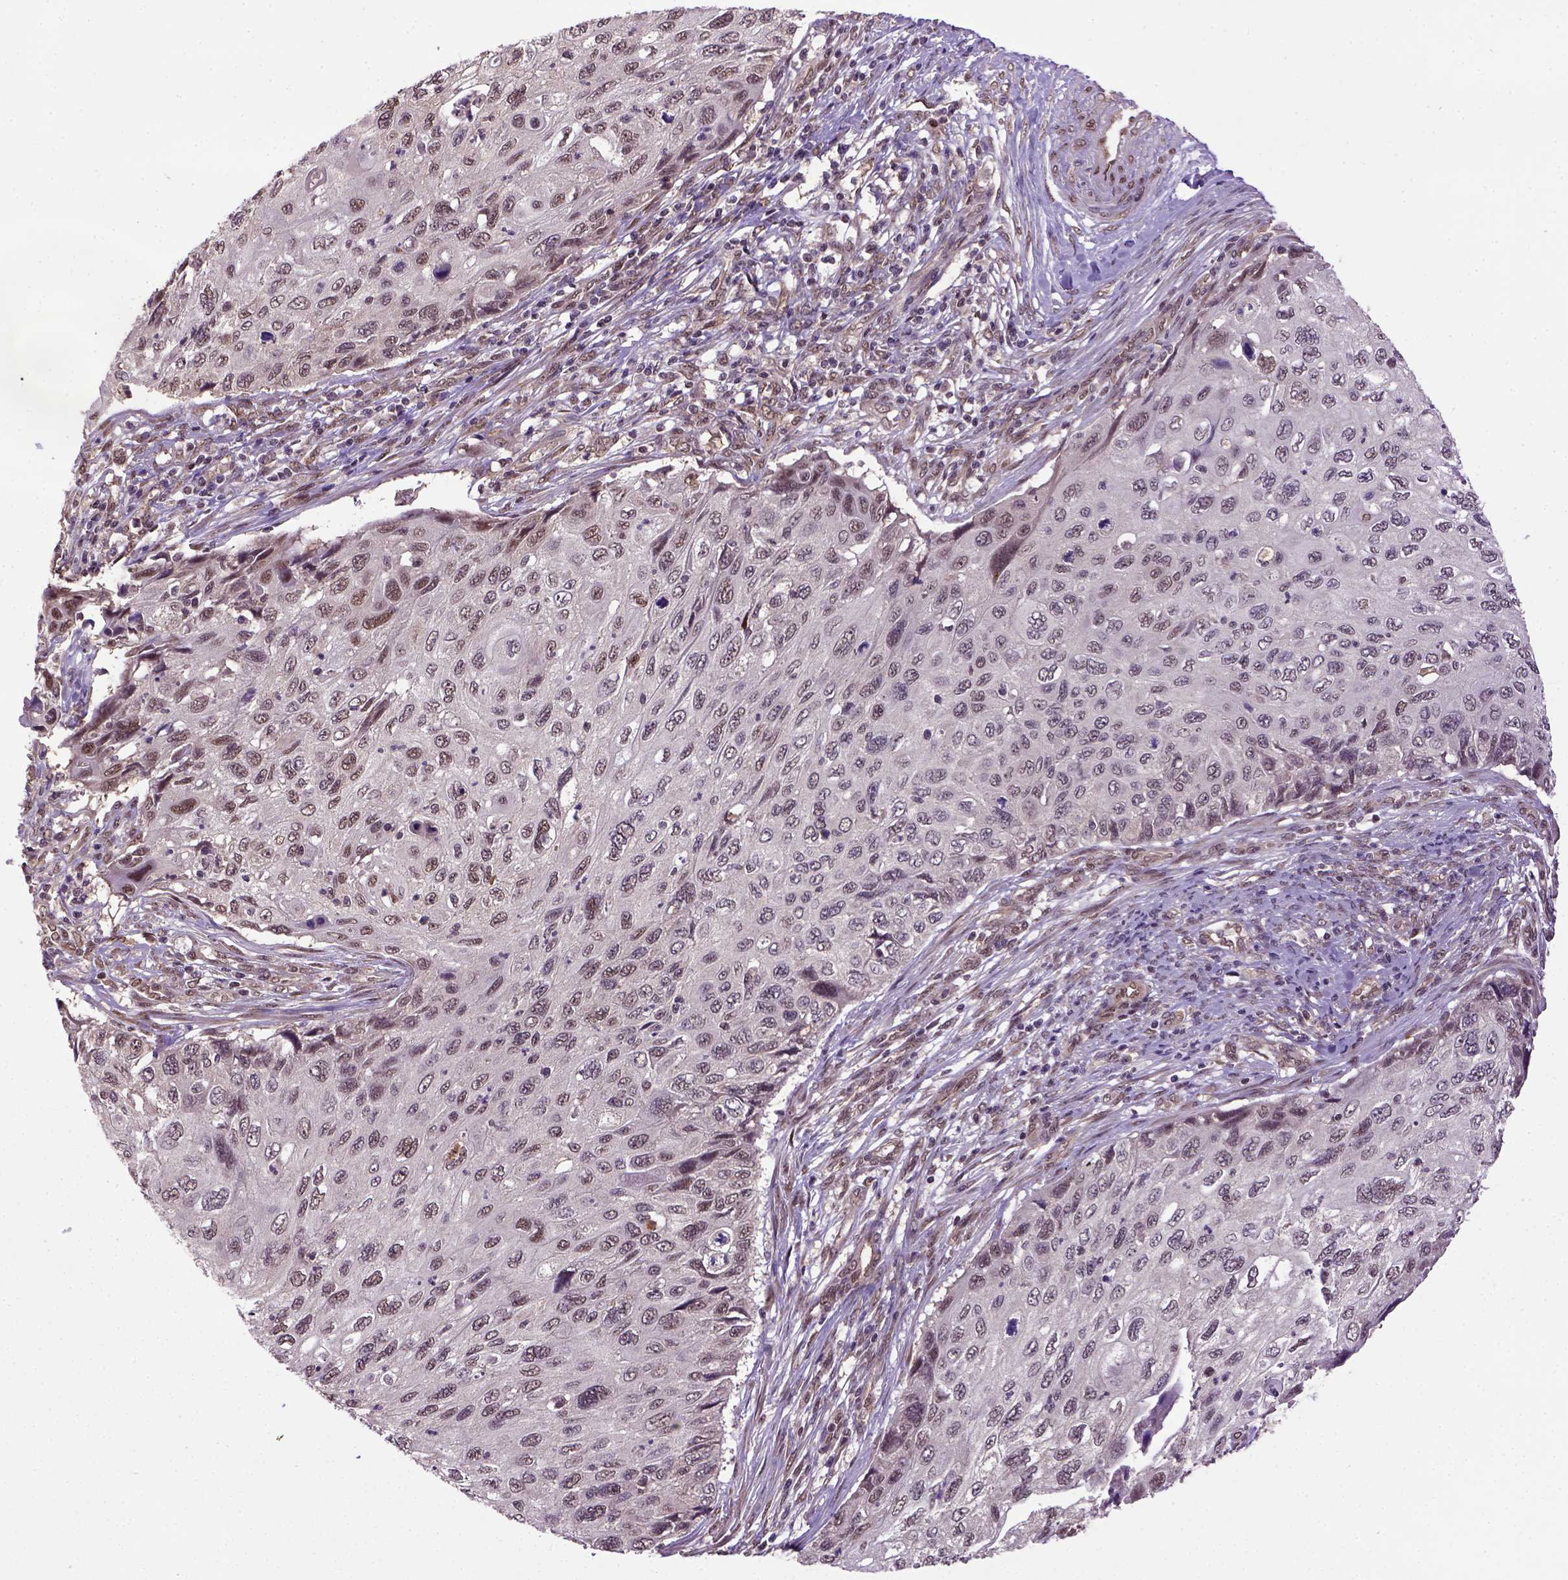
{"staining": {"intensity": "moderate", "quantity": "25%-75%", "location": "nuclear"}, "tissue": "cervical cancer", "cell_type": "Tumor cells", "image_type": "cancer", "snomed": [{"axis": "morphology", "description": "Squamous cell carcinoma, NOS"}, {"axis": "topography", "description": "Cervix"}], "caption": "A photomicrograph showing moderate nuclear expression in about 25%-75% of tumor cells in cervical cancer, as visualized by brown immunohistochemical staining.", "gene": "UBA3", "patient": {"sex": "female", "age": 70}}